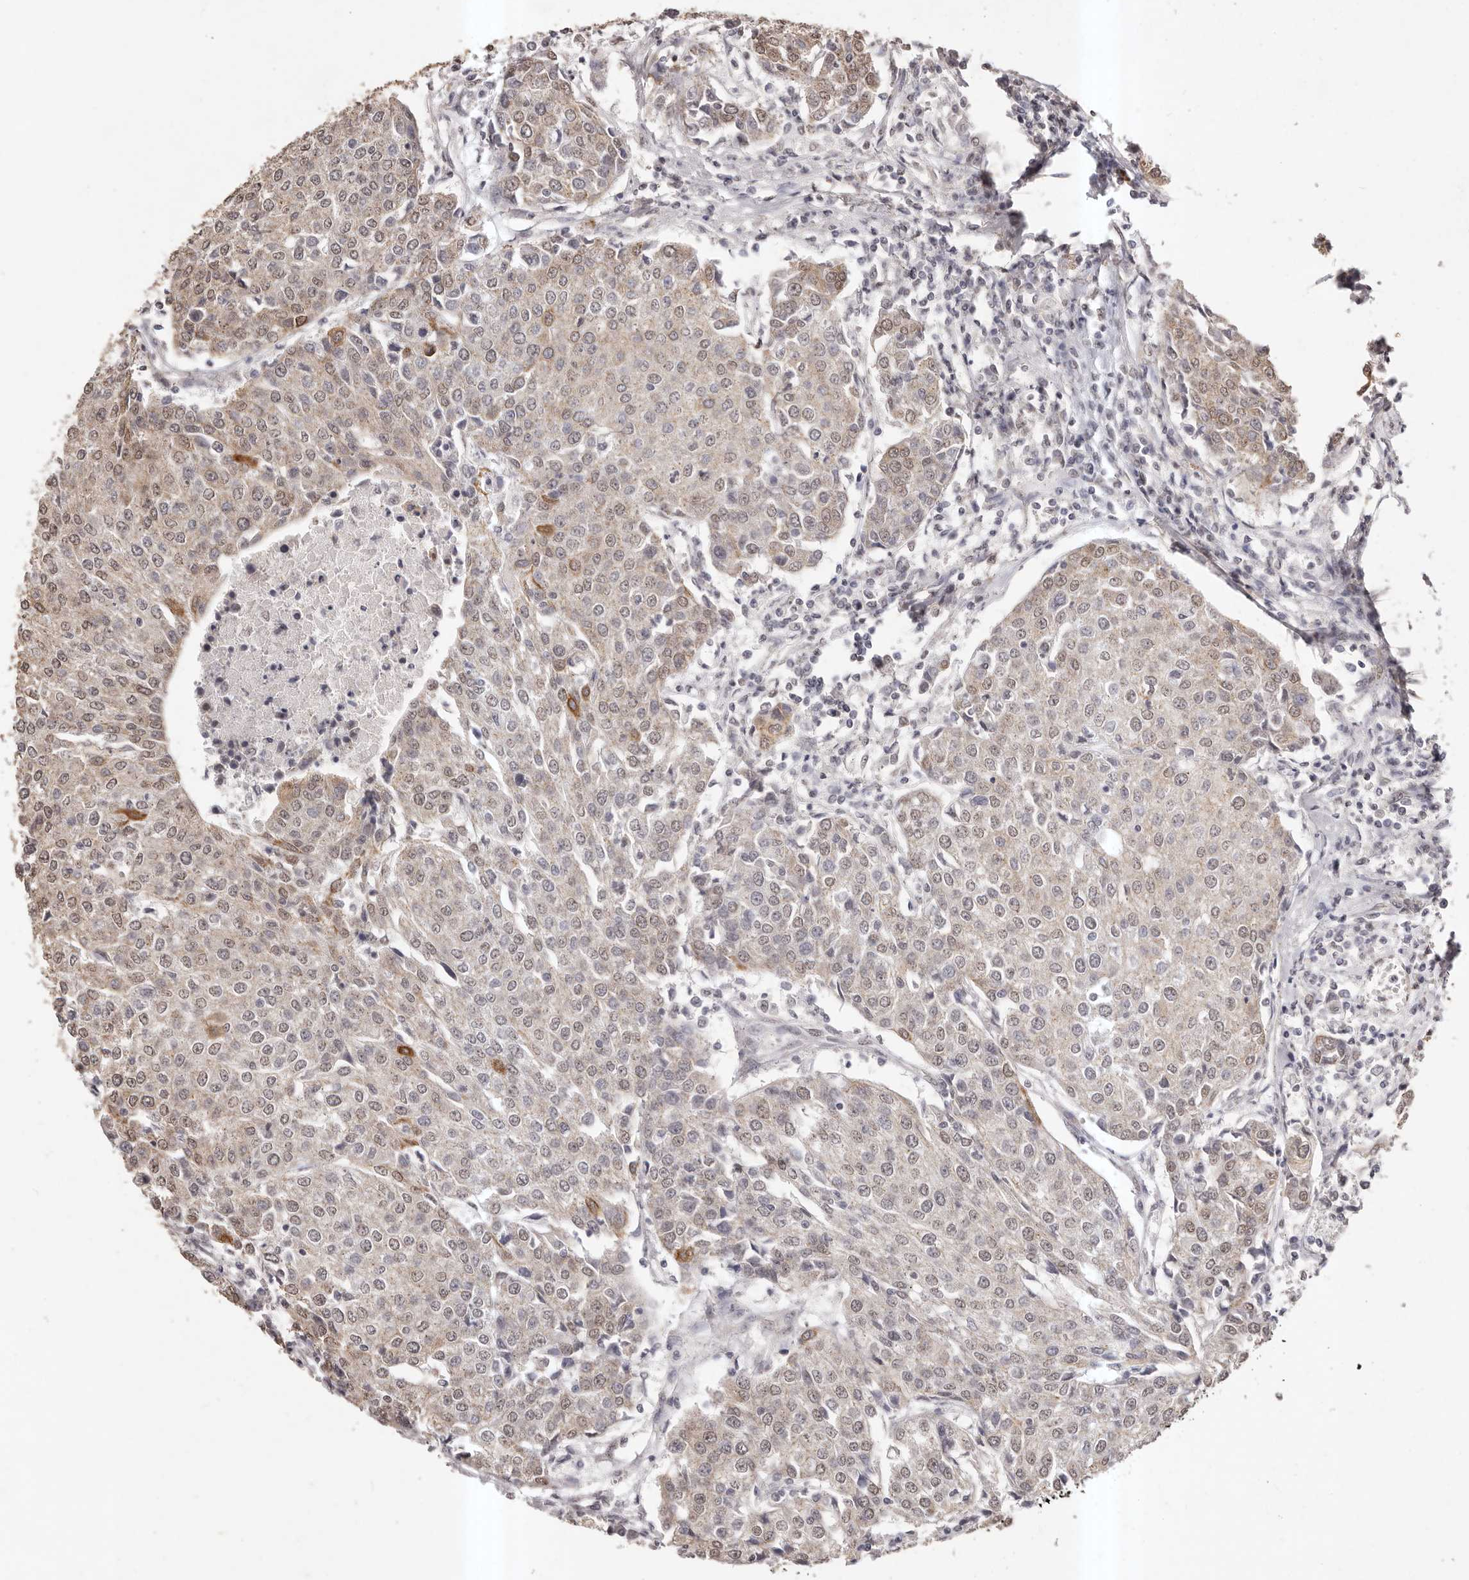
{"staining": {"intensity": "weak", "quantity": "25%-75%", "location": "cytoplasmic/membranous,nuclear"}, "tissue": "urothelial cancer", "cell_type": "Tumor cells", "image_type": "cancer", "snomed": [{"axis": "morphology", "description": "Urothelial carcinoma, High grade"}, {"axis": "topography", "description": "Urinary bladder"}], "caption": "Brown immunohistochemical staining in urothelial cancer displays weak cytoplasmic/membranous and nuclear expression in approximately 25%-75% of tumor cells. (Brightfield microscopy of DAB IHC at high magnification).", "gene": "RPS6KA5", "patient": {"sex": "female", "age": 85}}